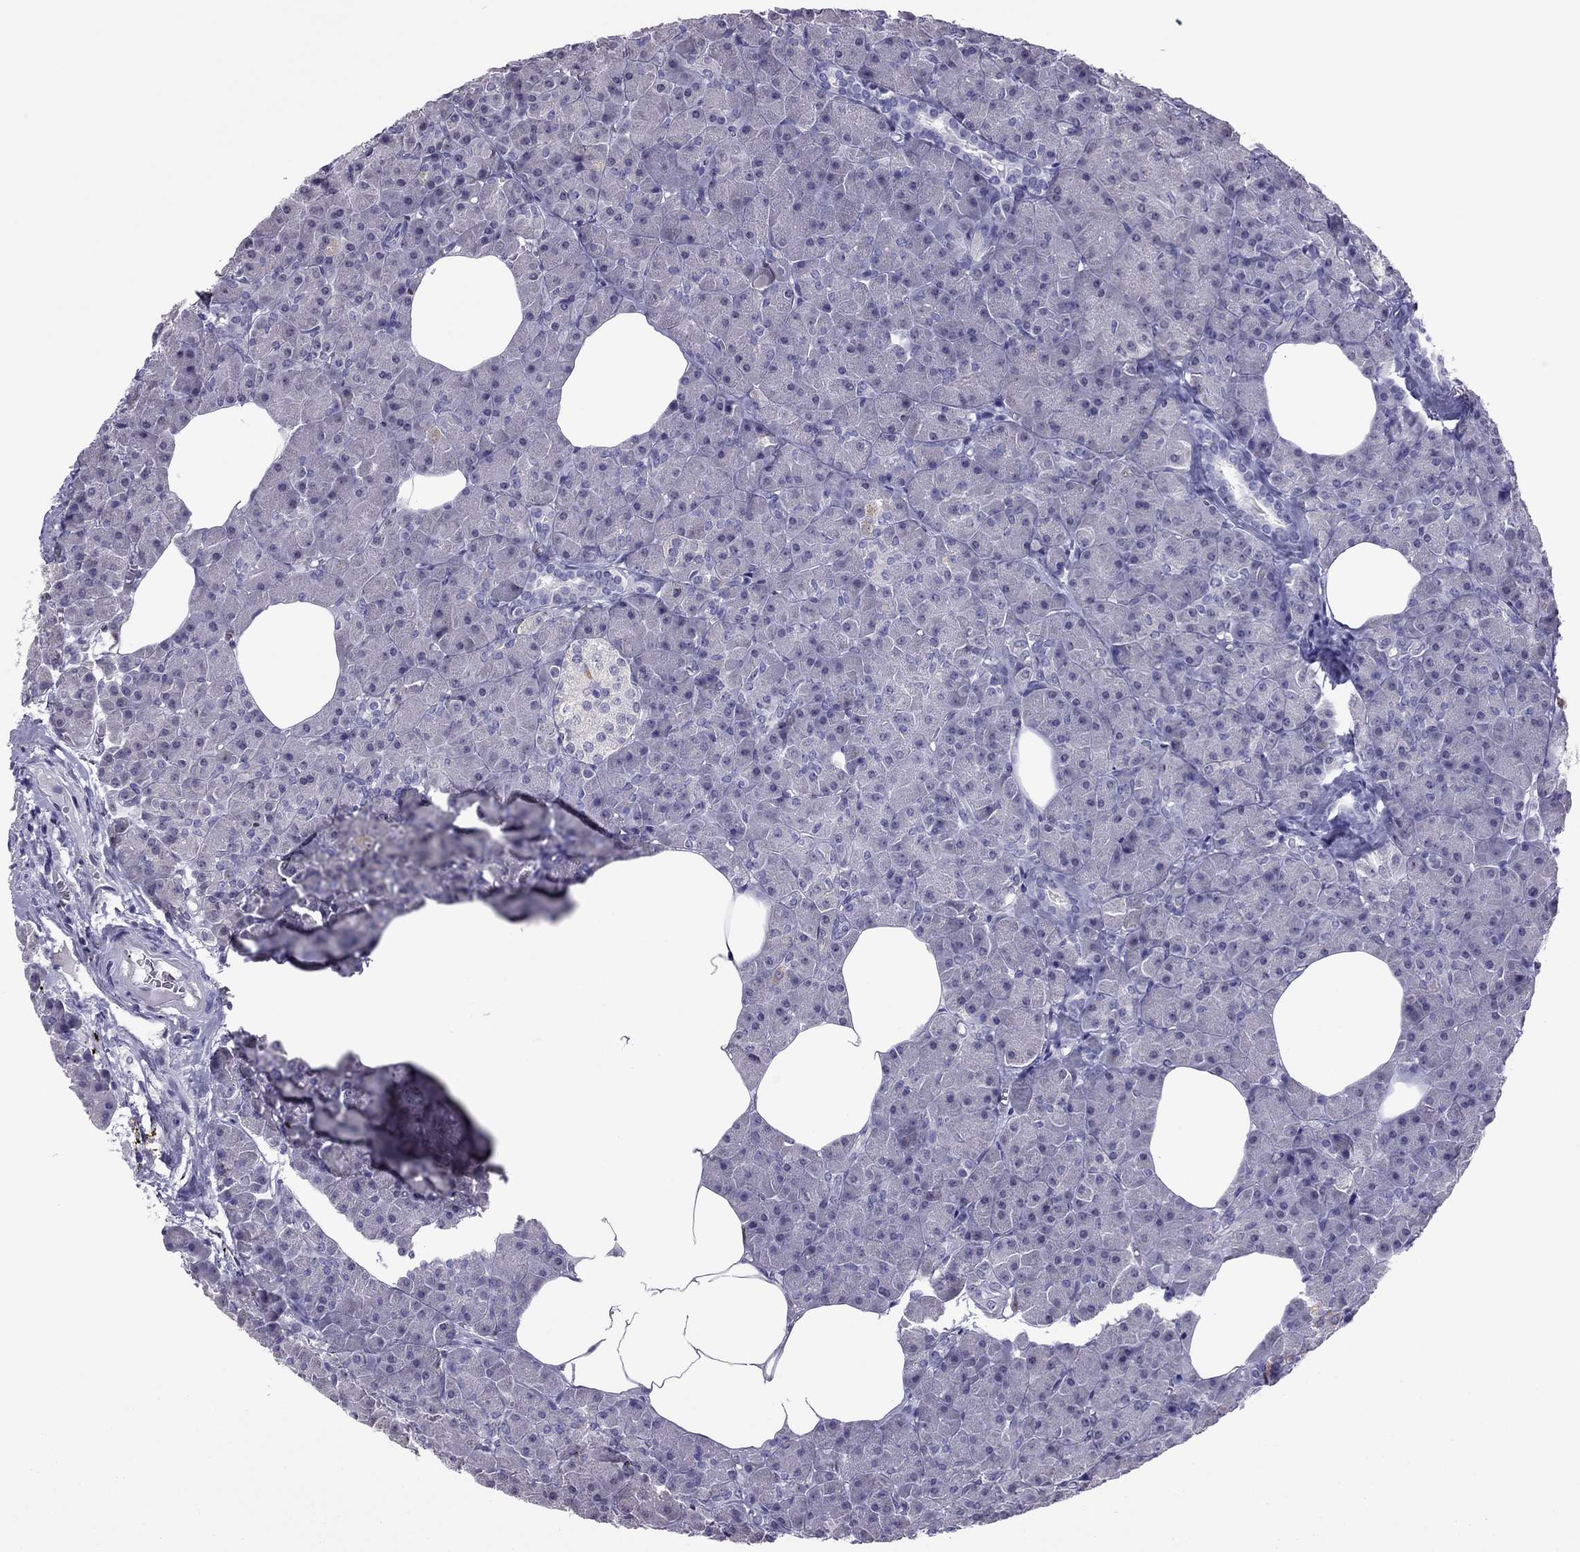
{"staining": {"intensity": "negative", "quantity": "none", "location": "none"}, "tissue": "pancreas", "cell_type": "Exocrine glandular cells", "image_type": "normal", "snomed": [{"axis": "morphology", "description": "Normal tissue, NOS"}, {"axis": "topography", "description": "Pancreas"}], "caption": "High magnification brightfield microscopy of benign pancreas stained with DAB (brown) and counterstained with hematoxylin (blue): exocrine glandular cells show no significant expression. (DAB immunohistochemistry visualized using brightfield microscopy, high magnification).", "gene": "SPINT3", "patient": {"sex": "female", "age": 45}}